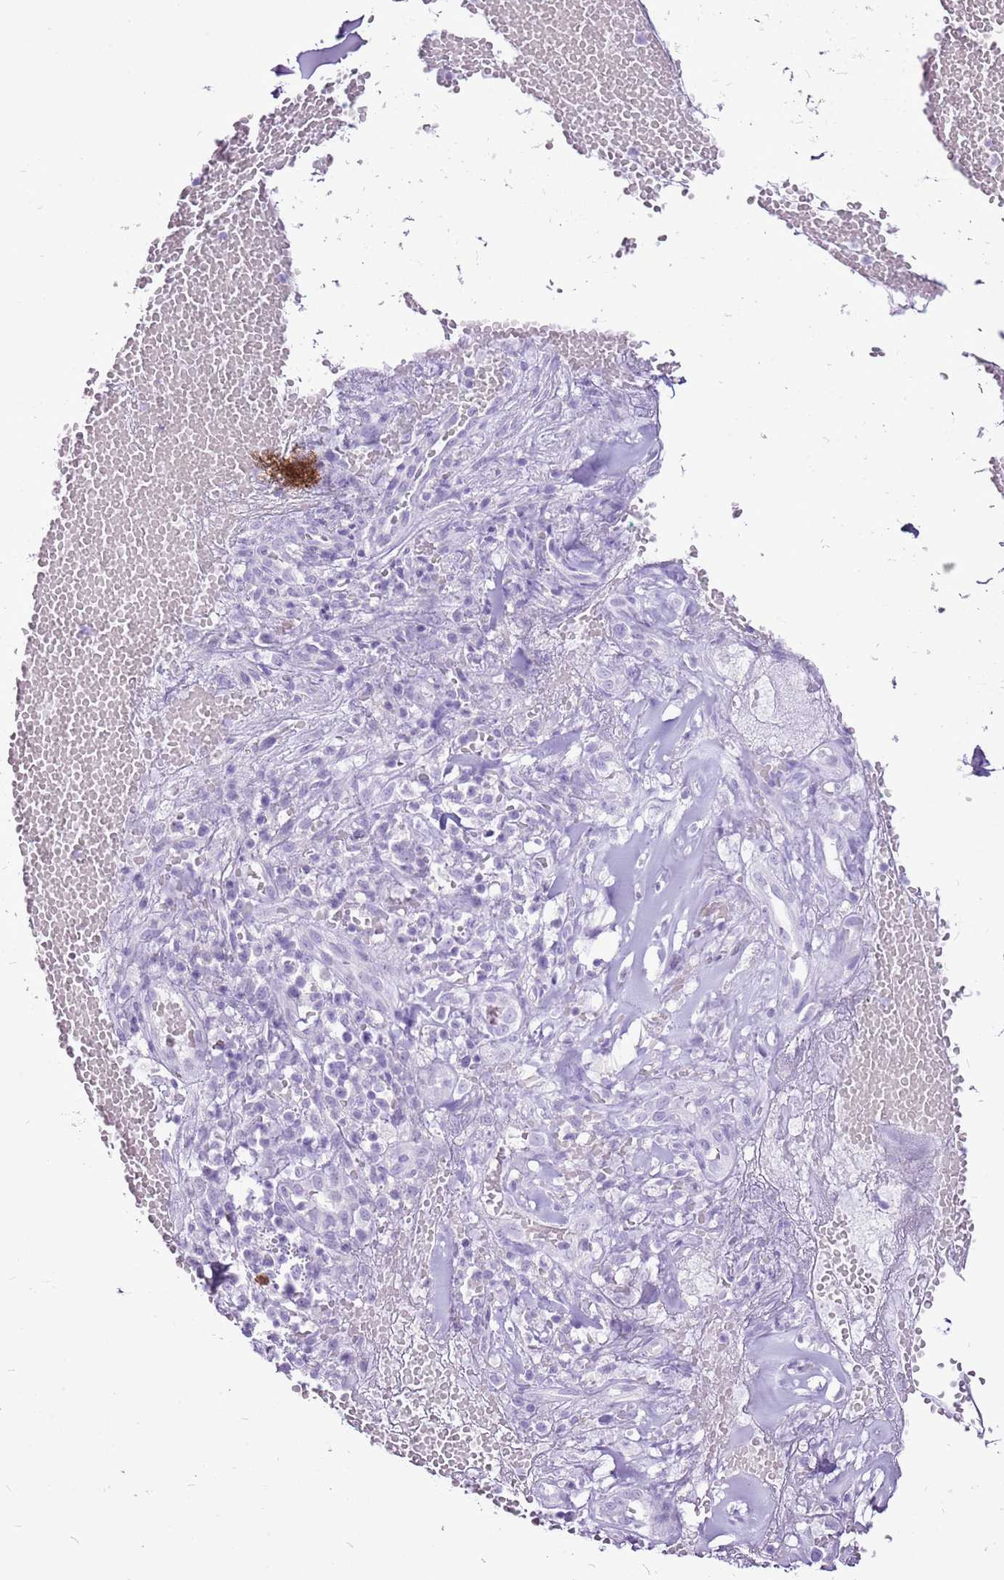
{"staining": {"intensity": "negative", "quantity": "none", "location": "none"}, "tissue": "adipose tissue", "cell_type": "Adipocytes", "image_type": "normal", "snomed": [{"axis": "morphology", "description": "Normal tissue, NOS"}, {"axis": "morphology", "description": "Basal cell carcinoma"}, {"axis": "topography", "description": "Cartilage tissue"}, {"axis": "topography", "description": "Nasopharynx"}, {"axis": "topography", "description": "Oral tissue"}], "caption": "An immunohistochemistry (IHC) micrograph of normal adipose tissue is shown. There is no staining in adipocytes of adipose tissue. The staining was performed using DAB (3,3'-diaminobenzidine) to visualize the protein expression in brown, while the nuclei were stained in blue with hematoxylin (Magnification: 20x).", "gene": "CNFN", "patient": {"sex": "female", "age": 77}}